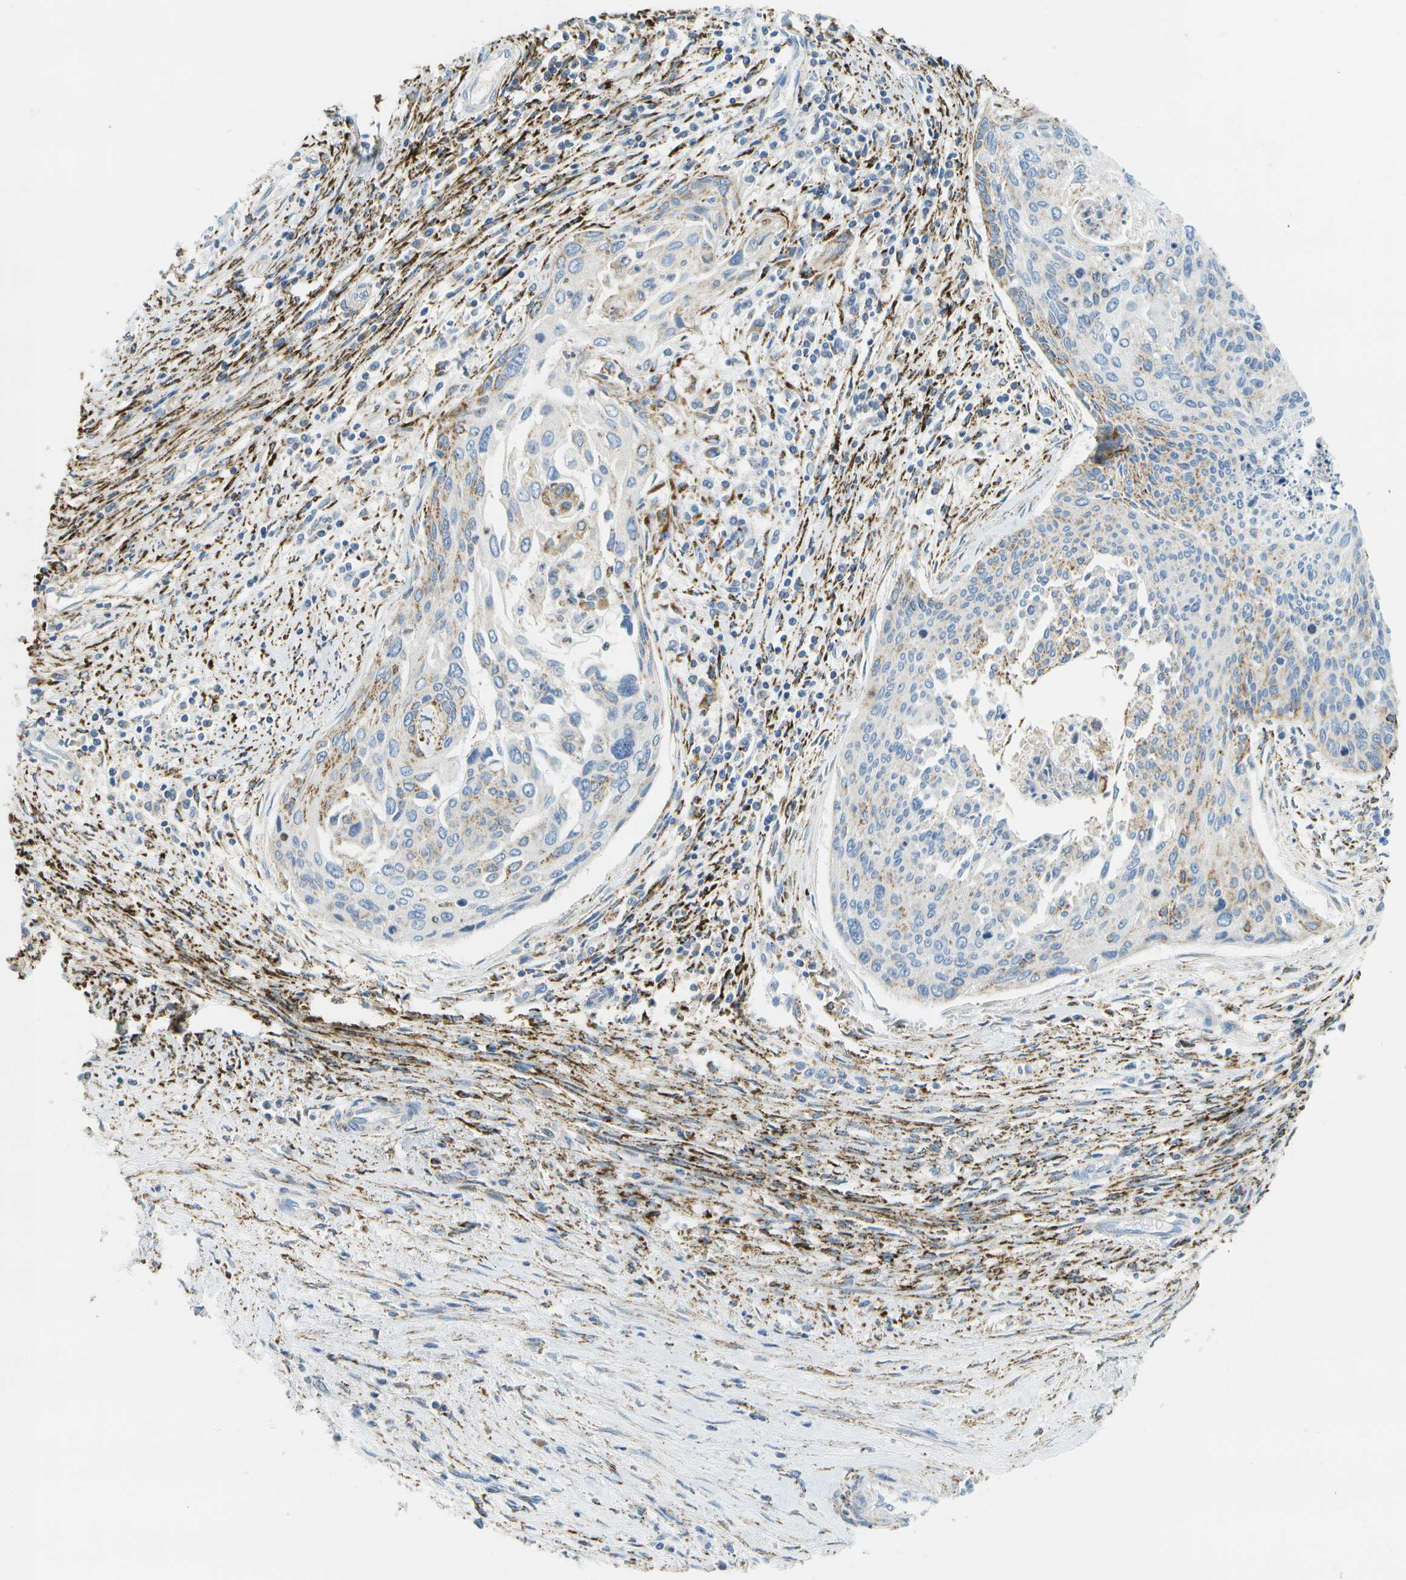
{"staining": {"intensity": "weak", "quantity": "<25%", "location": "cytoplasmic/membranous"}, "tissue": "cervical cancer", "cell_type": "Tumor cells", "image_type": "cancer", "snomed": [{"axis": "morphology", "description": "Squamous cell carcinoma, NOS"}, {"axis": "topography", "description": "Cervix"}], "caption": "This photomicrograph is of cervical squamous cell carcinoma stained with immunohistochemistry to label a protein in brown with the nuclei are counter-stained blue. There is no positivity in tumor cells.", "gene": "HLCS", "patient": {"sex": "female", "age": 55}}